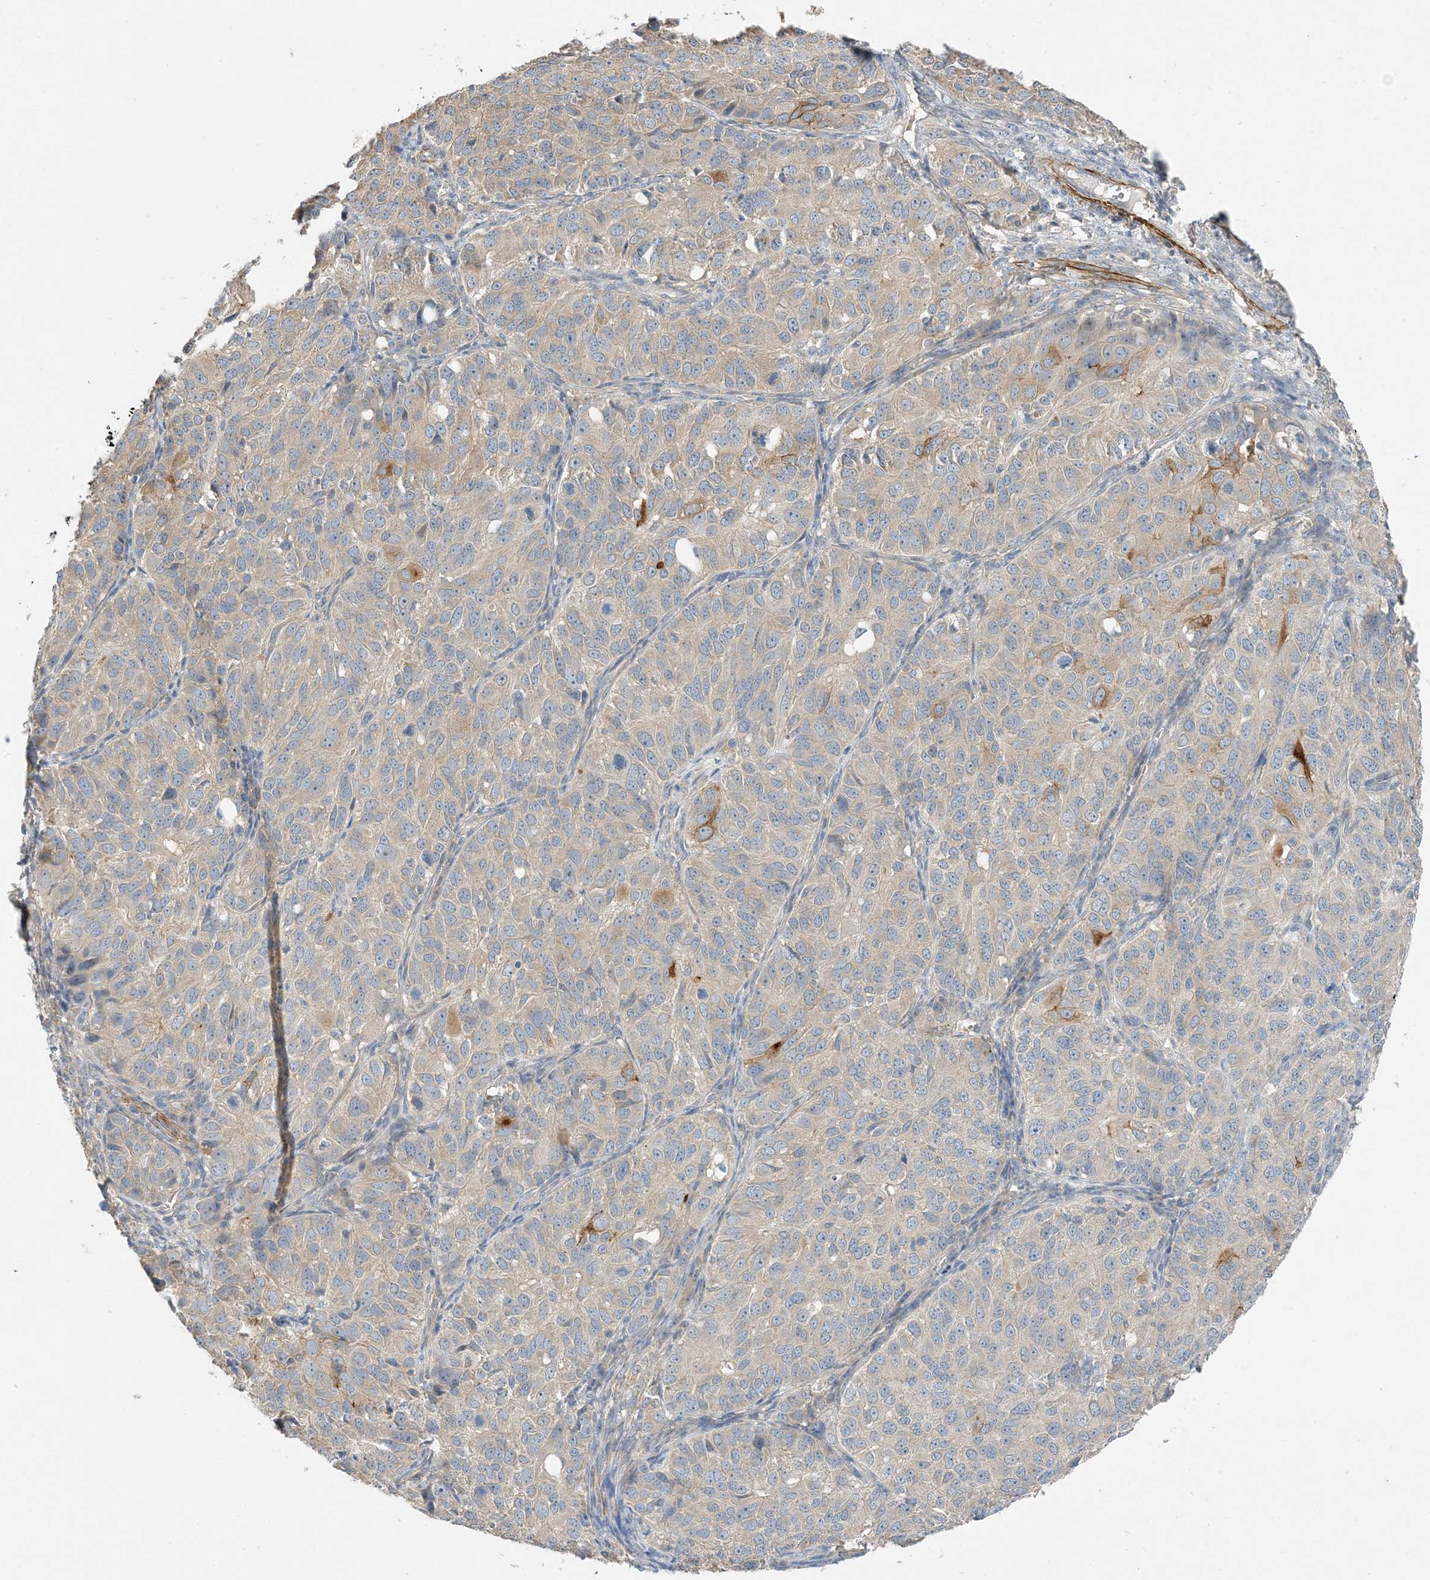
{"staining": {"intensity": "strong", "quantity": "<25%", "location": "cytoplasmic/membranous"}, "tissue": "ovarian cancer", "cell_type": "Tumor cells", "image_type": "cancer", "snomed": [{"axis": "morphology", "description": "Carcinoma, endometroid"}, {"axis": "topography", "description": "Ovary"}], "caption": "The photomicrograph shows immunohistochemical staining of endometroid carcinoma (ovarian). There is strong cytoplasmic/membranous expression is appreciated in approximately <25% of tumor cells. The staining was performed using DAB (3,3'-diaminobenzidine) to visualize the protein expression in brown, while the nuclei were stained in blue with hematoxylin (Magnification: 20x).", "gene": "KIFBP", "patient": {"sex": "female", "age": 51}}